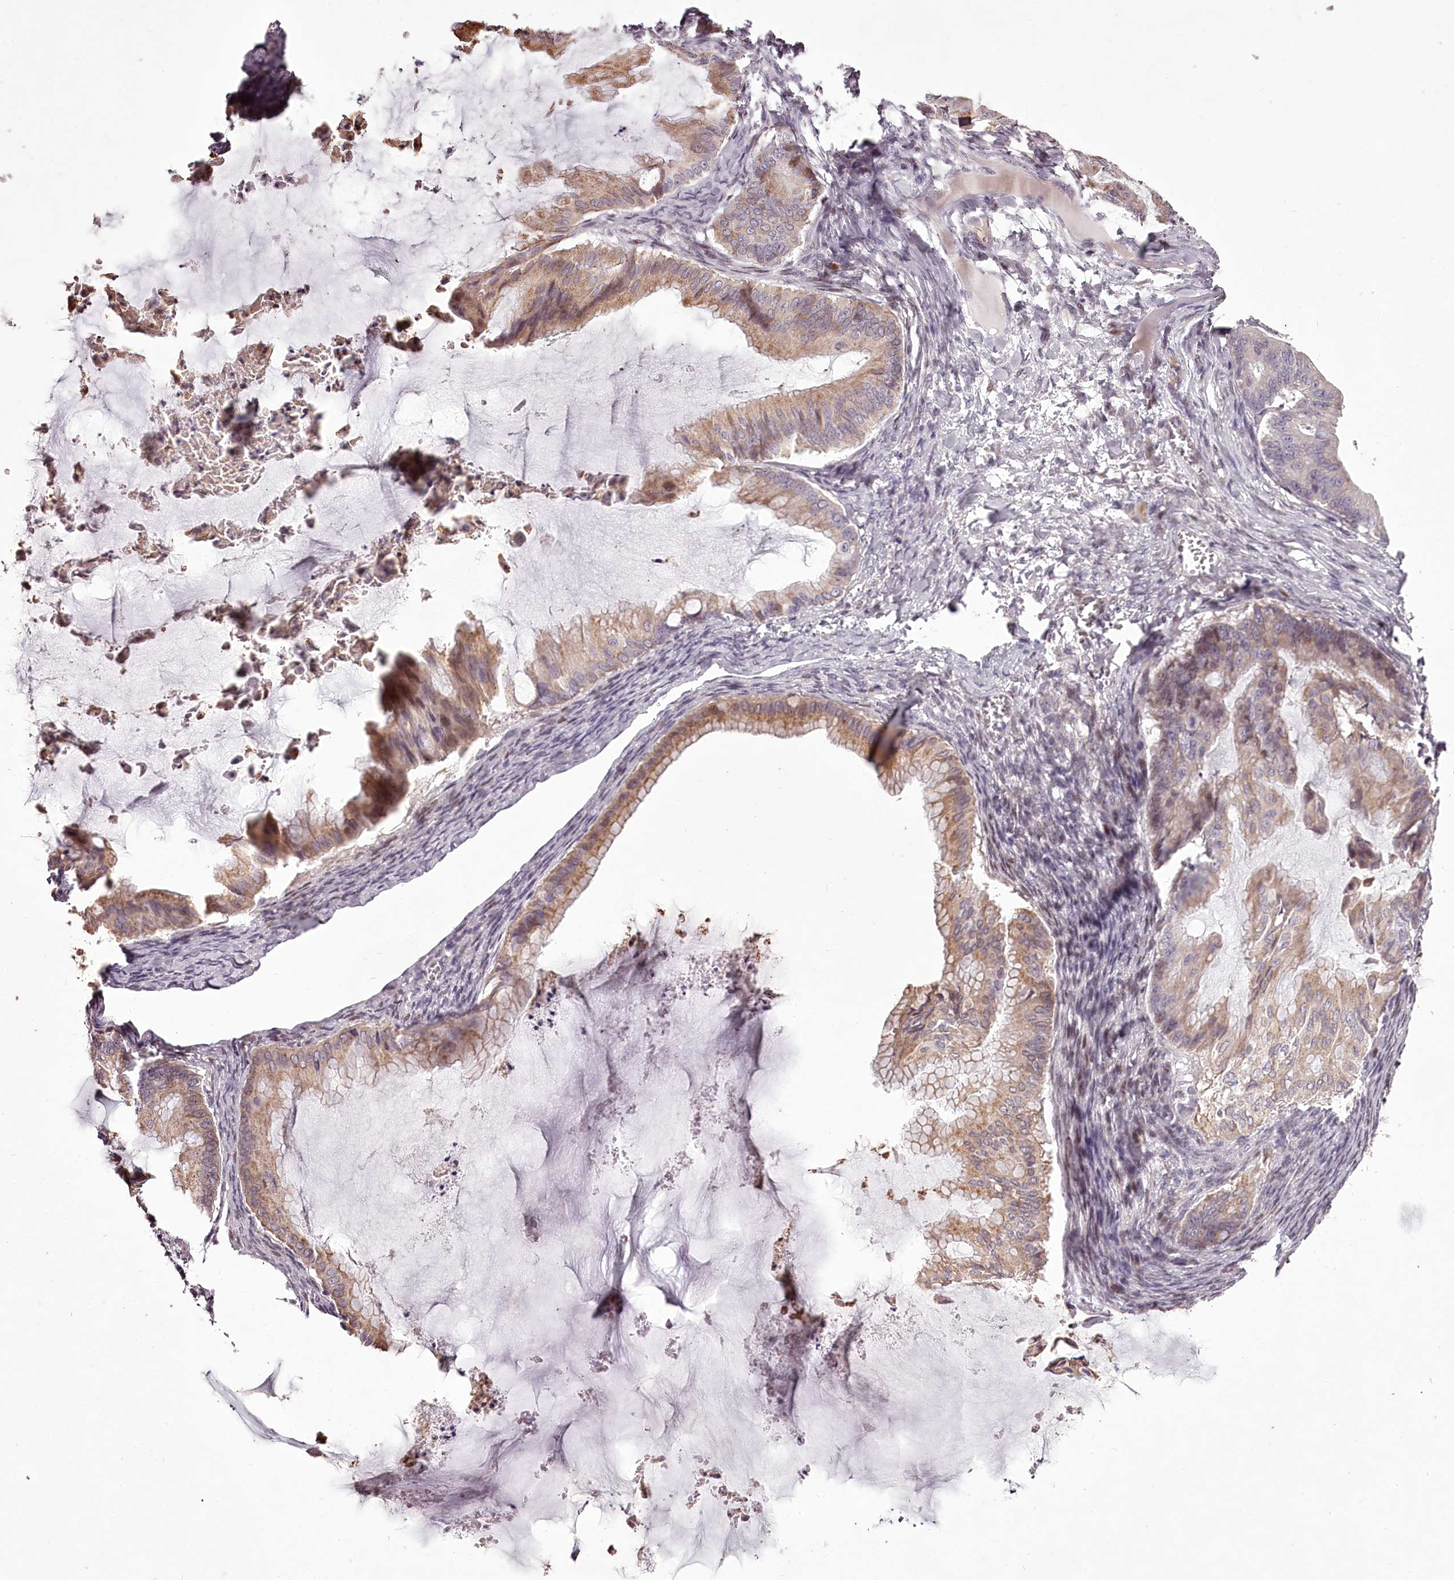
{"staining": {"intensity": "weak", "quantity": ">75%", "location": "cytoplasmic/membranous"}, "tissue": "ovarian cancer", "cell_type": "Tumor cells", "image_type": "cancer", "snomed": [{"axis": "morphology", "description": "Cystadenocarcinoma, mucinous, NOS"}, {"axis": "topography", "description": "Ovary"}], "caption": "This image reveals immunohistochemistry (IHC) staining of human mucinous cystadenocarcinoma (ovarian), with low weak cytoplasmic/membranous expression in about >75% of tumor cells.", "gene": "C1orf56", "patient": {"sex": "female", "age": 71}}